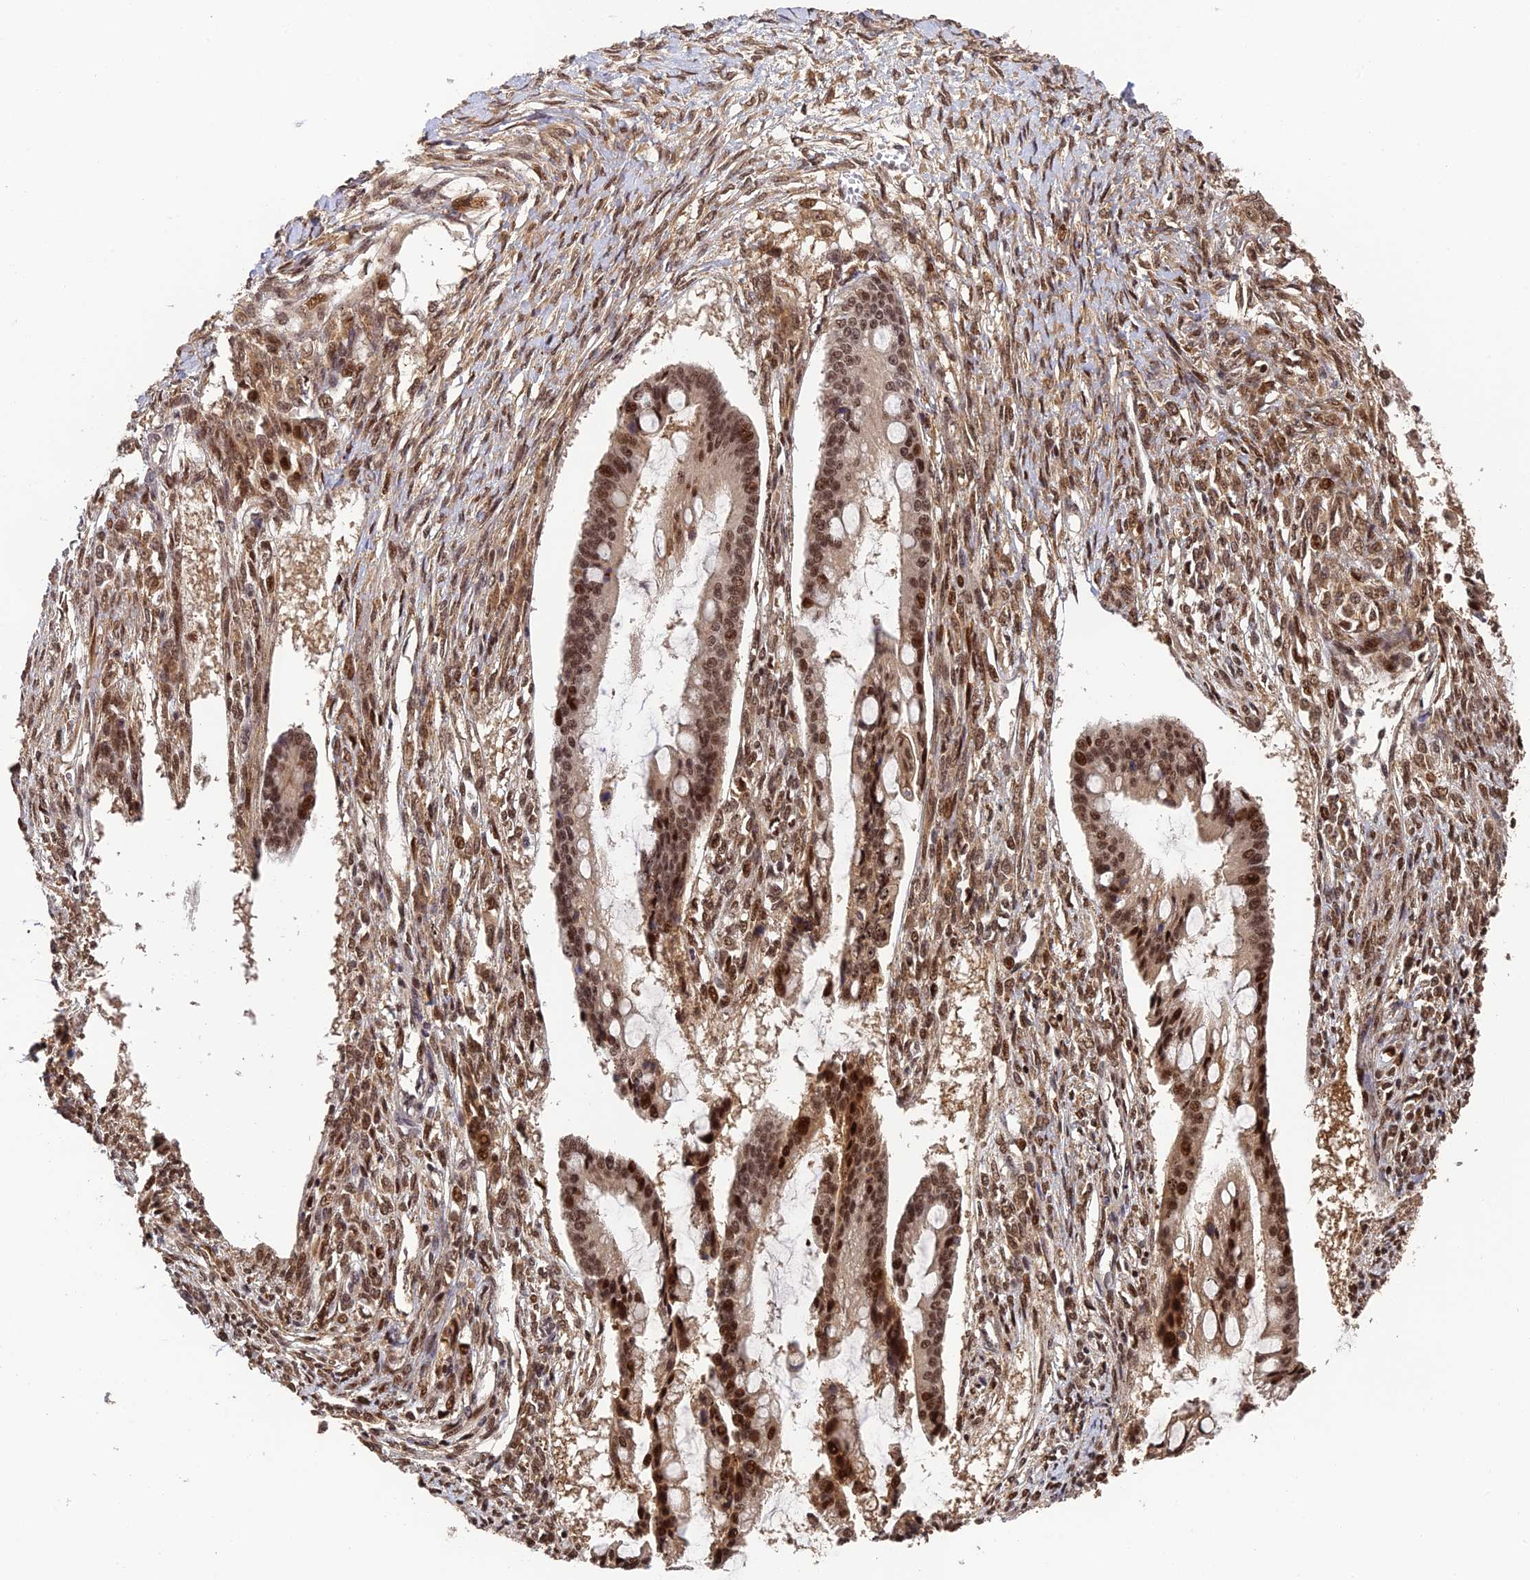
{"staining": {"intensity": "moderate", "quantity": ">75%", "location": "nuclear"}, "tissue": "ovarian cancer", "cell_type": "Tumor cells", "image_type": "cancer", "snomed": [{"axis": "morphology", "description": "Cystadenocarcinoma, mucinous, NOS"}, {"axis": "topography", "description": "Ovary"}], "caption": "This micrograph displays ovarian cancer stained with IHC to label a protein in brown. The nuclear of tumor cells show moderate positivity for the protein. Nuclei are counter-stained blue.", "gene": "OSBPL1A", "patient": {"sex": "female", "age": 73}}